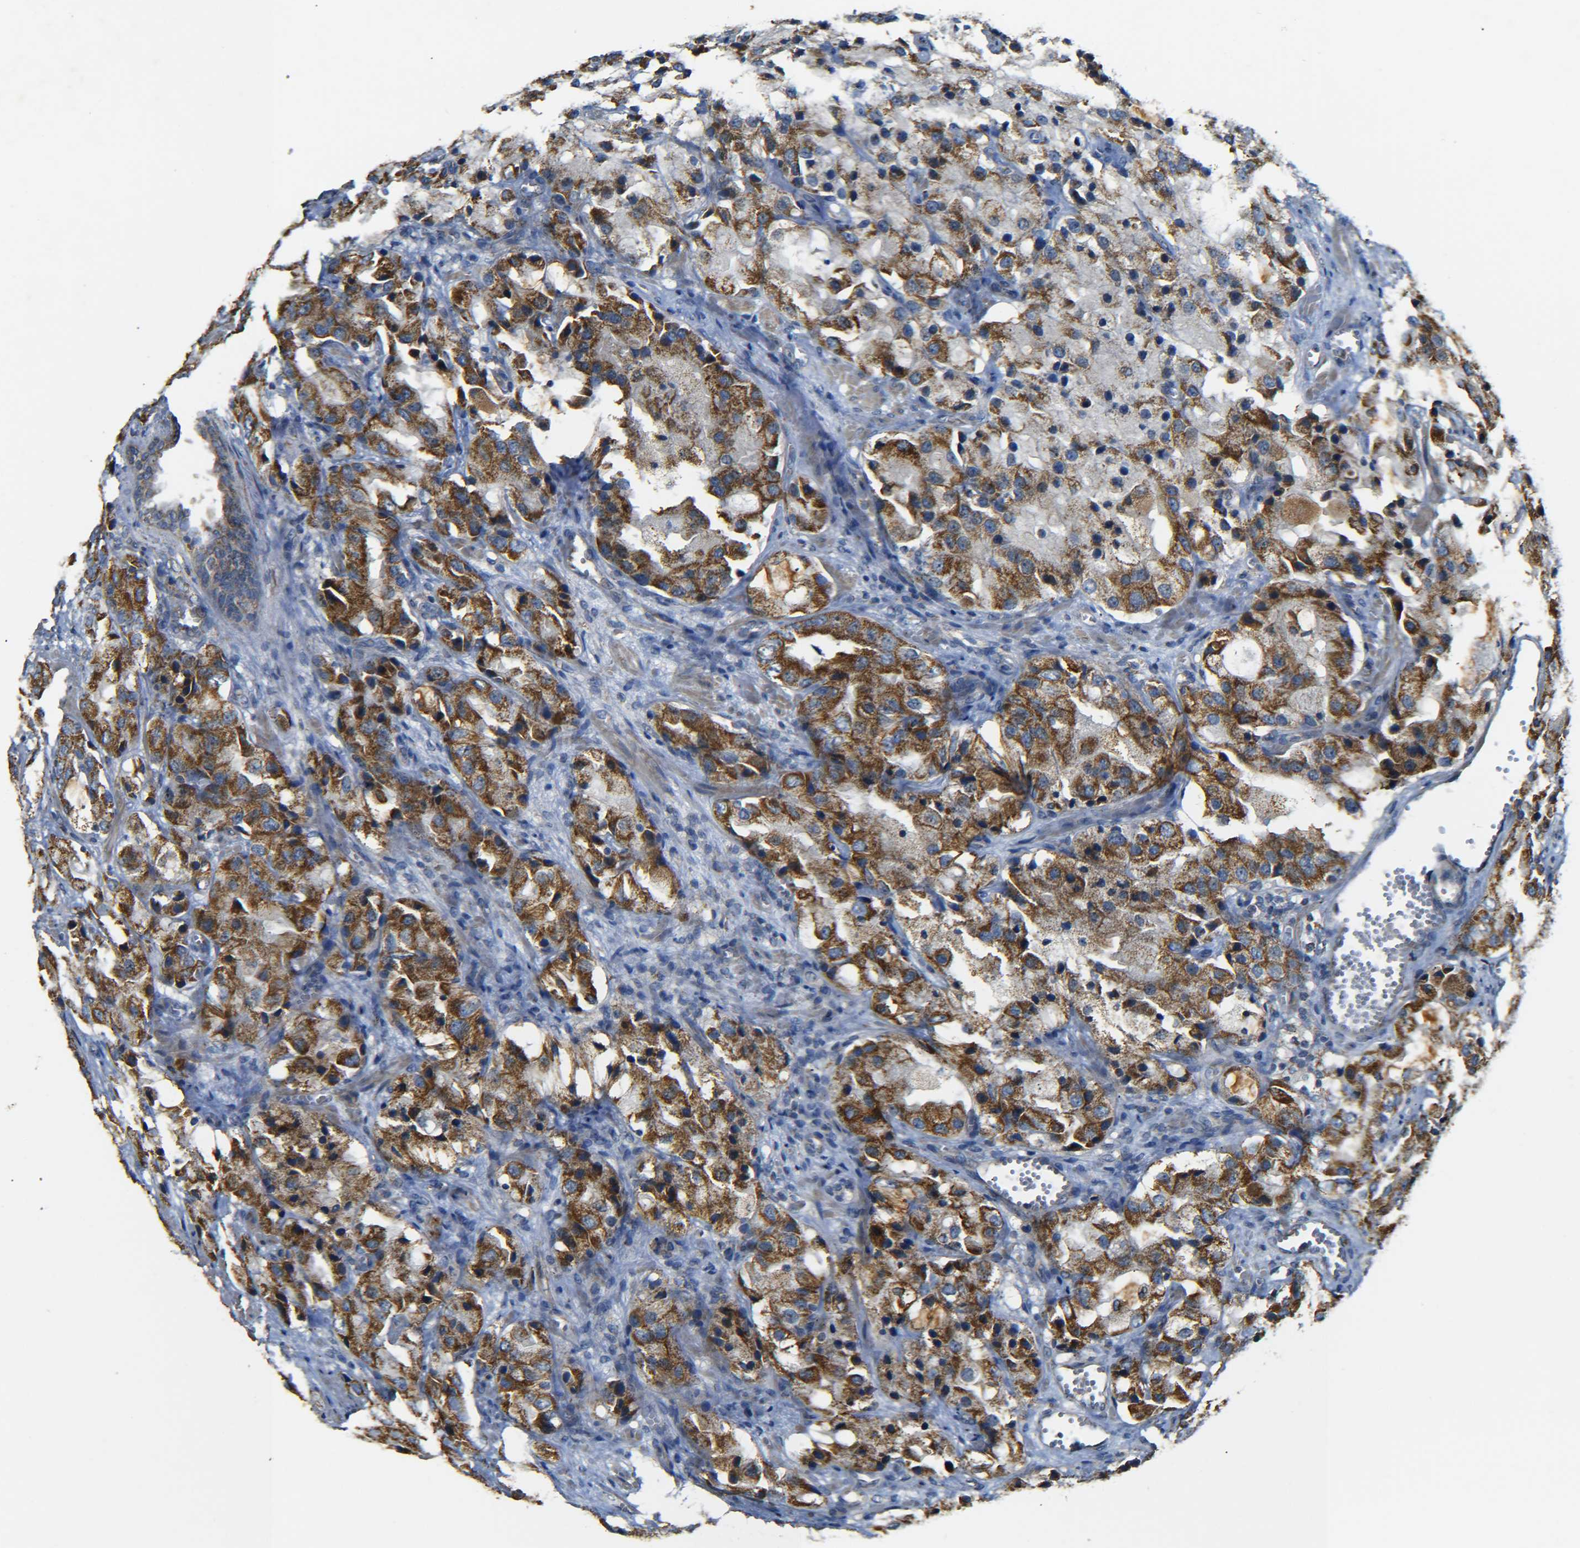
{"staining": {"intensity": "moderate", "quantity": ">75%", "location": "cytoplasmic/membranous"}, "tissue": "prostate cancer", "cell_type": "Tumor cells", "image_type": "cancer", "snomed": [{"axis": "morphology", "description": "Adenocarcinoma, High grade"}, {"axis": "topography", "description": "Prostate"}], "caption": "A histopathology image showing moderate cytoplasmic/membranous staining in approximately >75% of tumor cells in prostate cancer, as visualized by brown immunohistochemical staining.", "gene": "NR3C2", "patient": {"sex": "male", "age": 70}}